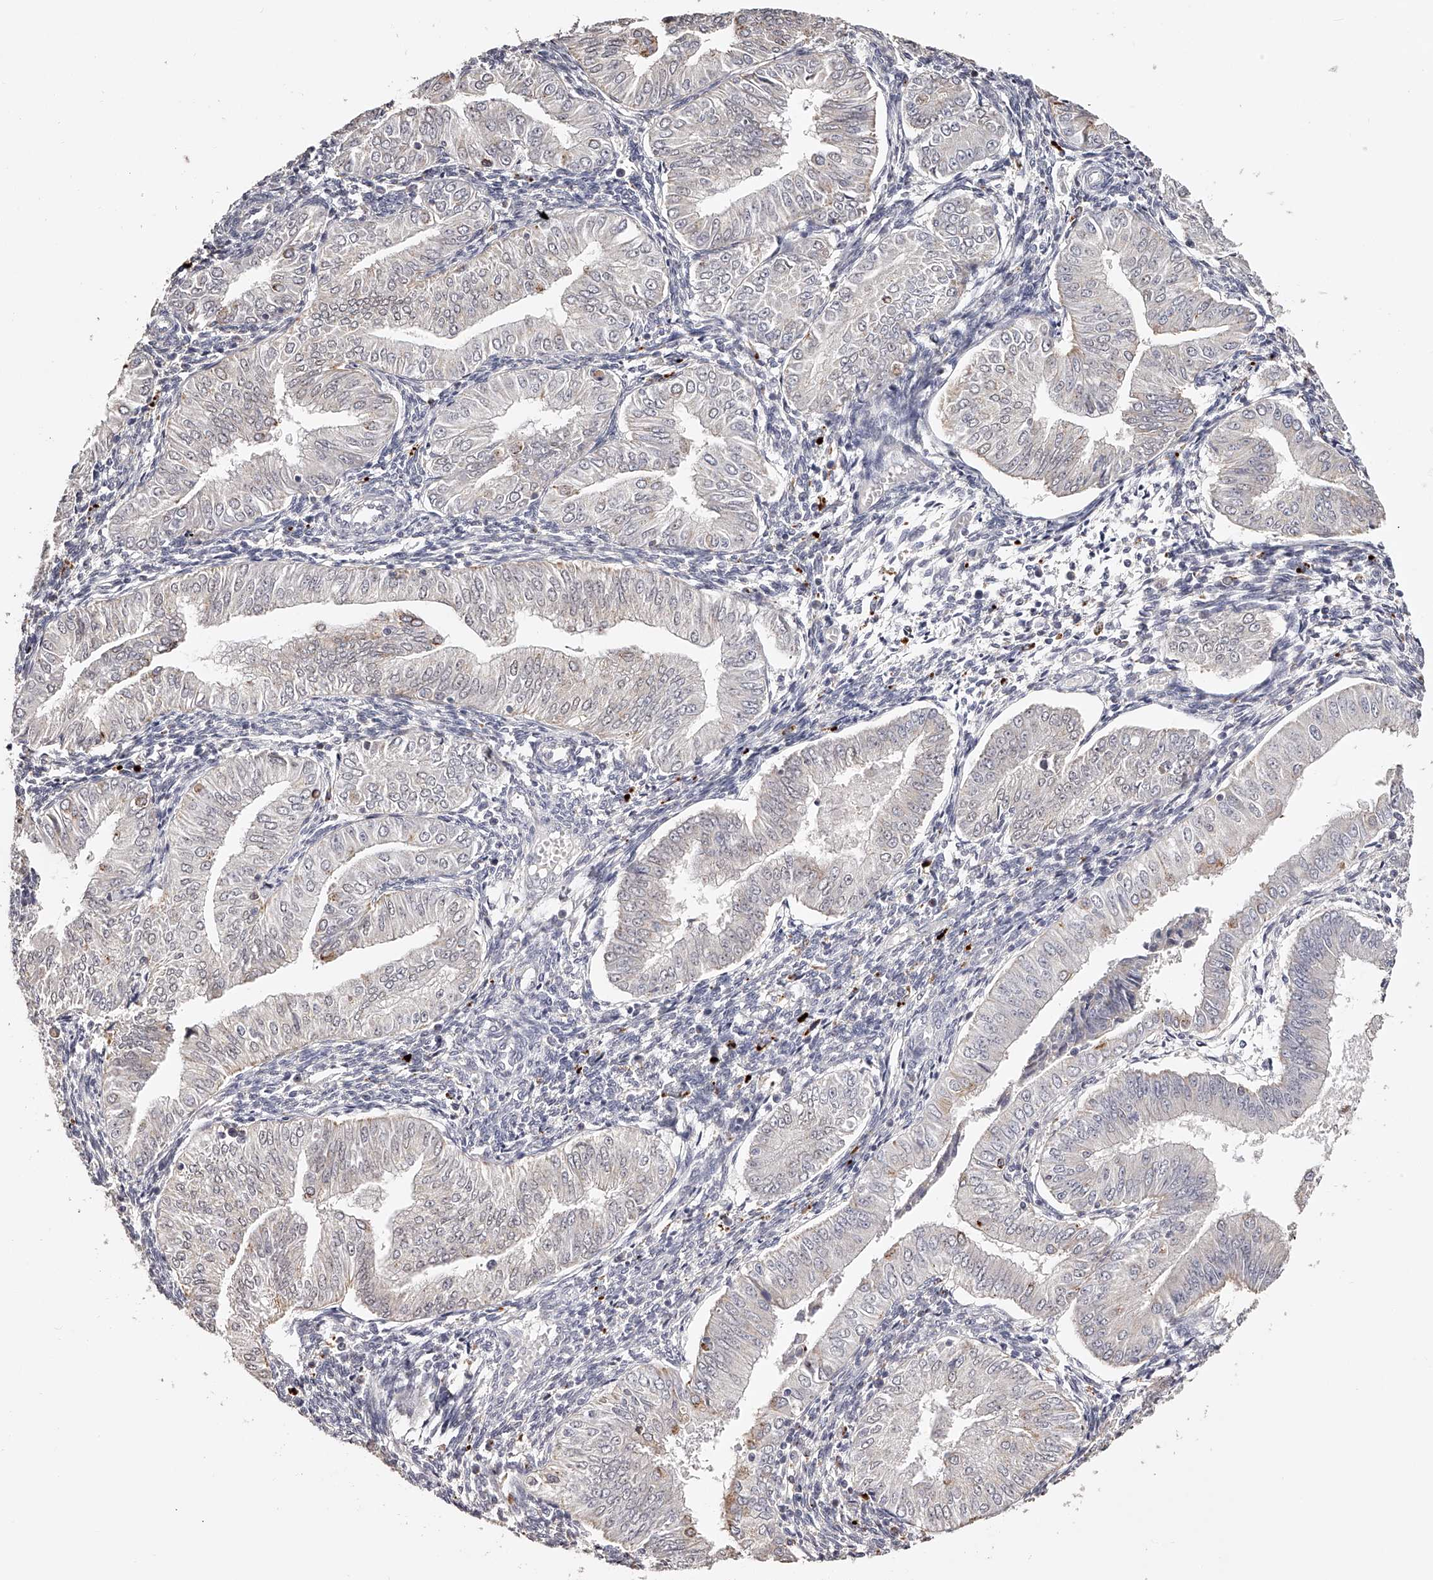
{"staining": {"intensity": "negative", "quantity": "none", "location": "none"}, "tissue": "endometrial cancer", "cell_type": "Tumor cells", "image_type": "cancer", "snomed": [{"axis": "morphology", "description": "Normal tissue, NOS"}, {"axis": "morphology", "description": "Adenocarcinoma, NOS"}, {"axis": "topography", "description": "Endometrium"}], "caption": "An immunohistochemistry image of adenocarcinoma (endometrial) is shown. There is no staining in tumor cells of adenocarcinoma (endometrial).", "gene": "SLC35D3", "patient": {"sex": "female", "age": 53}}